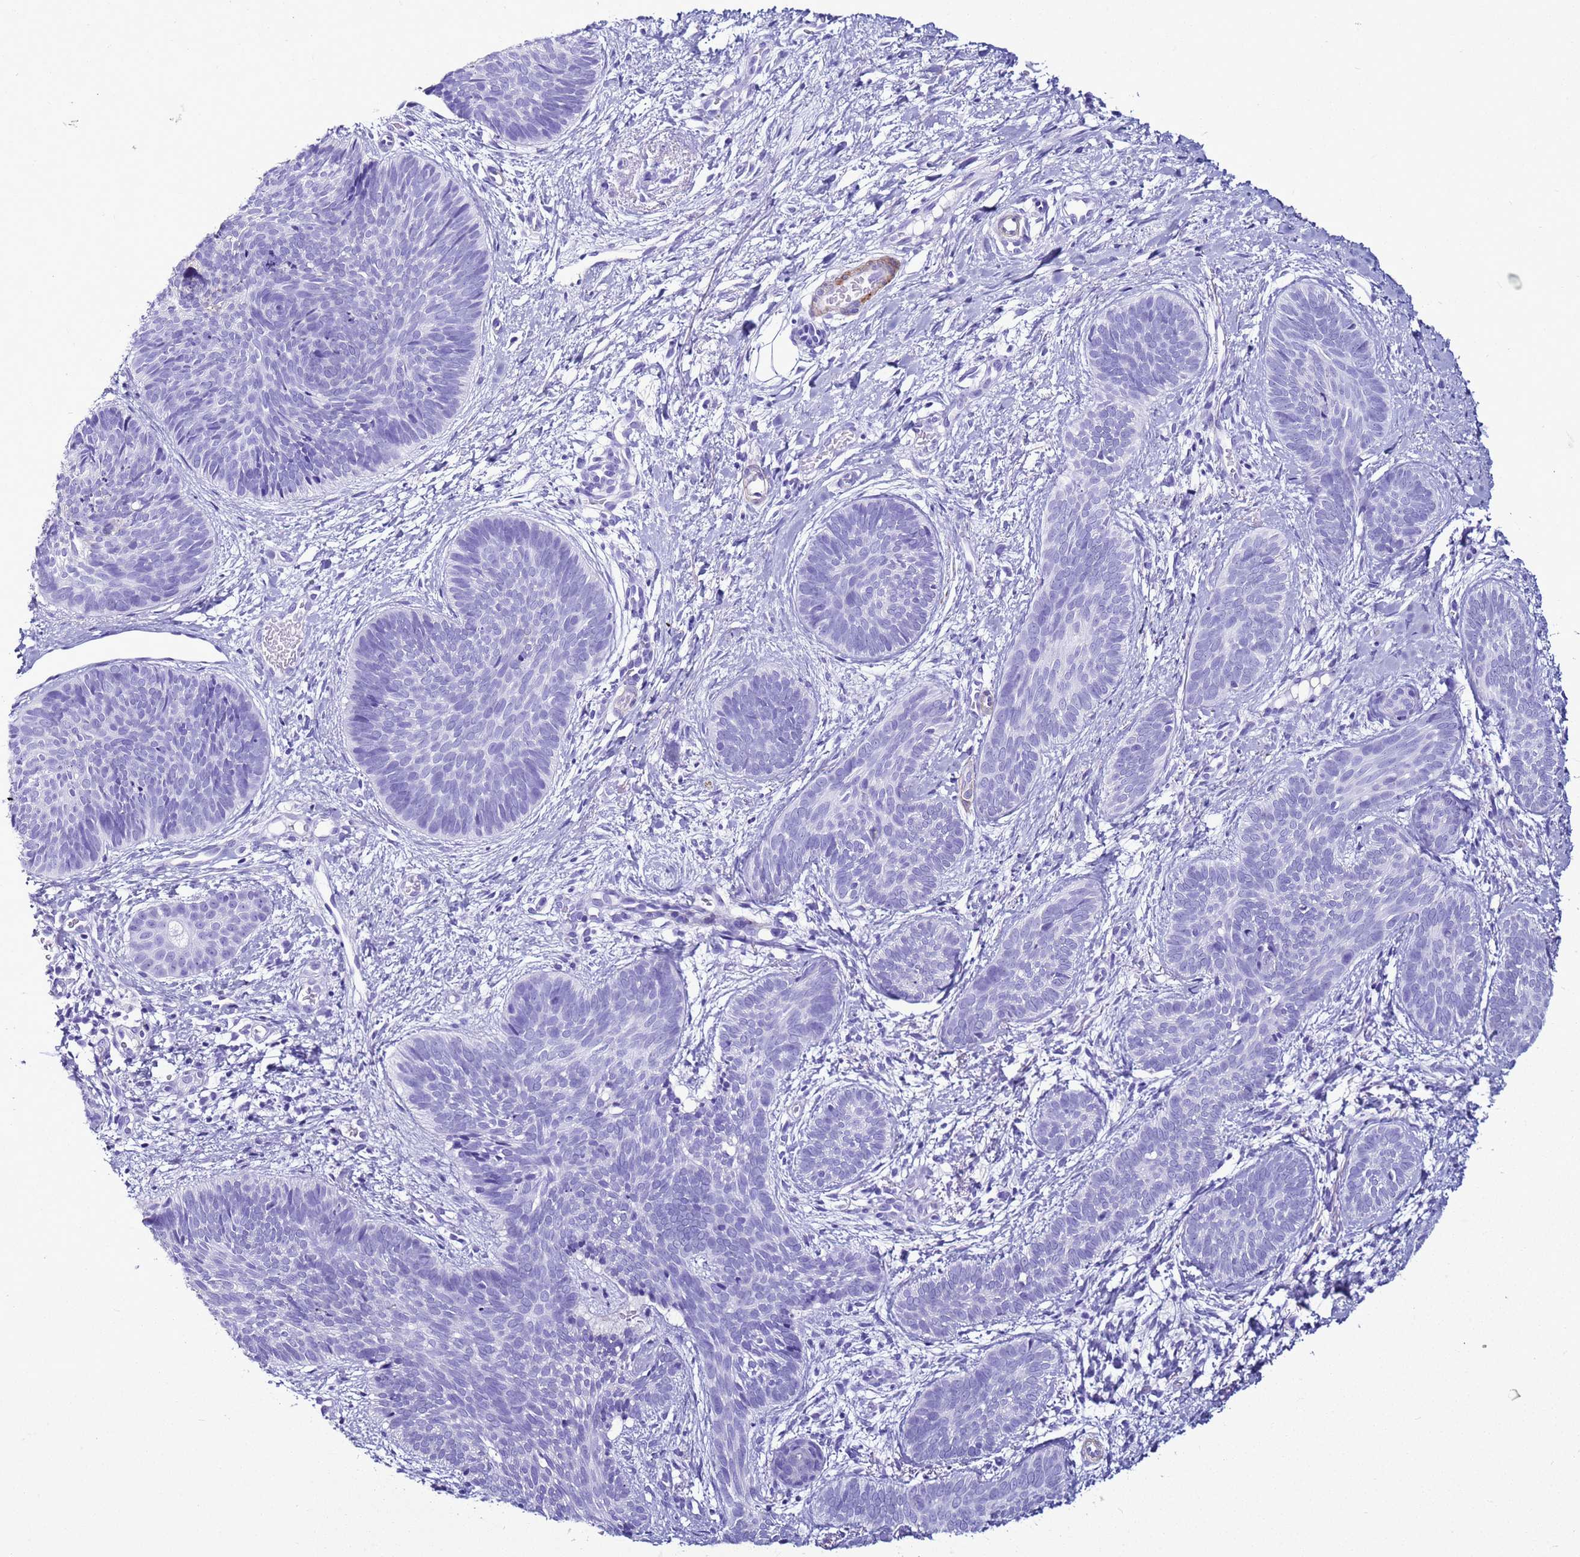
{"staining": {"intensity": "negative", "quantity": "none", "location": "none"}, "tissue": "skin cancer", "cell_type": "Tumor cells", "image_type": "cancer", "snomed": [{"axis": "morphology", "description": "Basal cell carcinoma"}, {"axis": "topography", "description": "Skin"}], "caption": "Protein analysis of skin basal cell carcinoma shows no significant expression in tumor cells.", "gene": "LCMT1", "patient": {"sex": "female", "age": 81}}